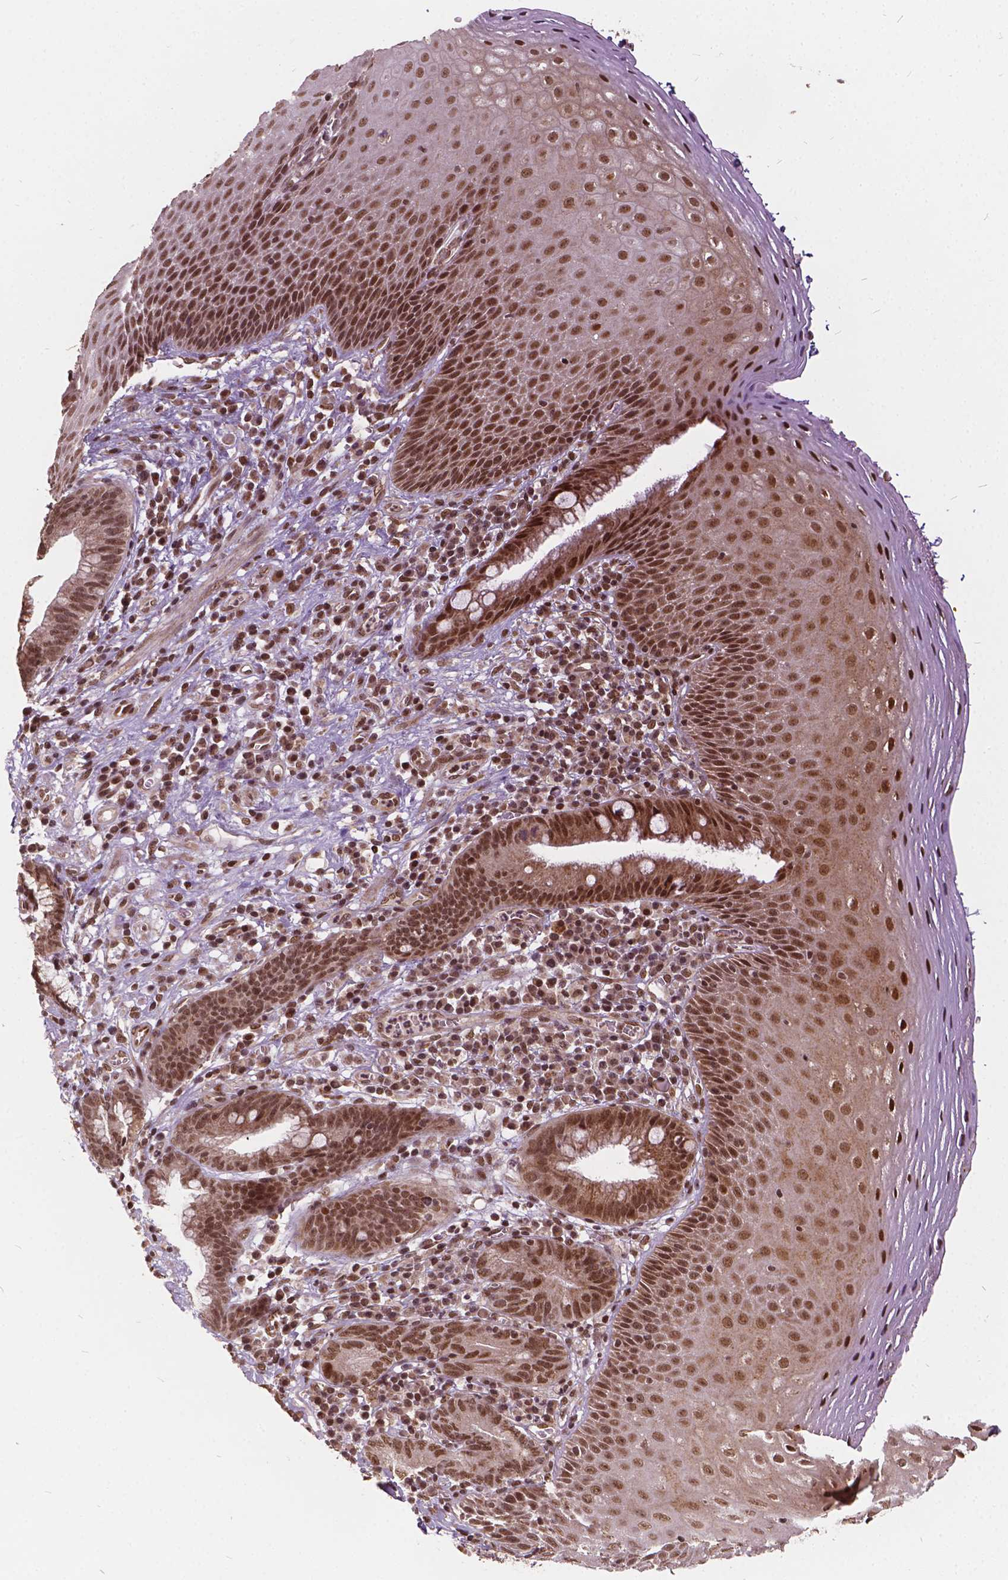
{"staining": {"intensity": "moderate", "quantity": ">75%", "location": "nuclear"}, "tissue": "esophagus", "cell_type": "Squamous epithelial cells", "image_type": "normal", "snomed": [{"axis": "morphology", "description": "Normal tissue, NOS"}, {"axis": "topography", "description": "Esophagus"}], "caption": "This image demonstrates IHC staining of unremarkable esophagus, with medium moderate nuclear expression in about >75% of squamous epithelial cells.", "gene": "GPS2", "patient": {"sex": "female", "age": 68}}